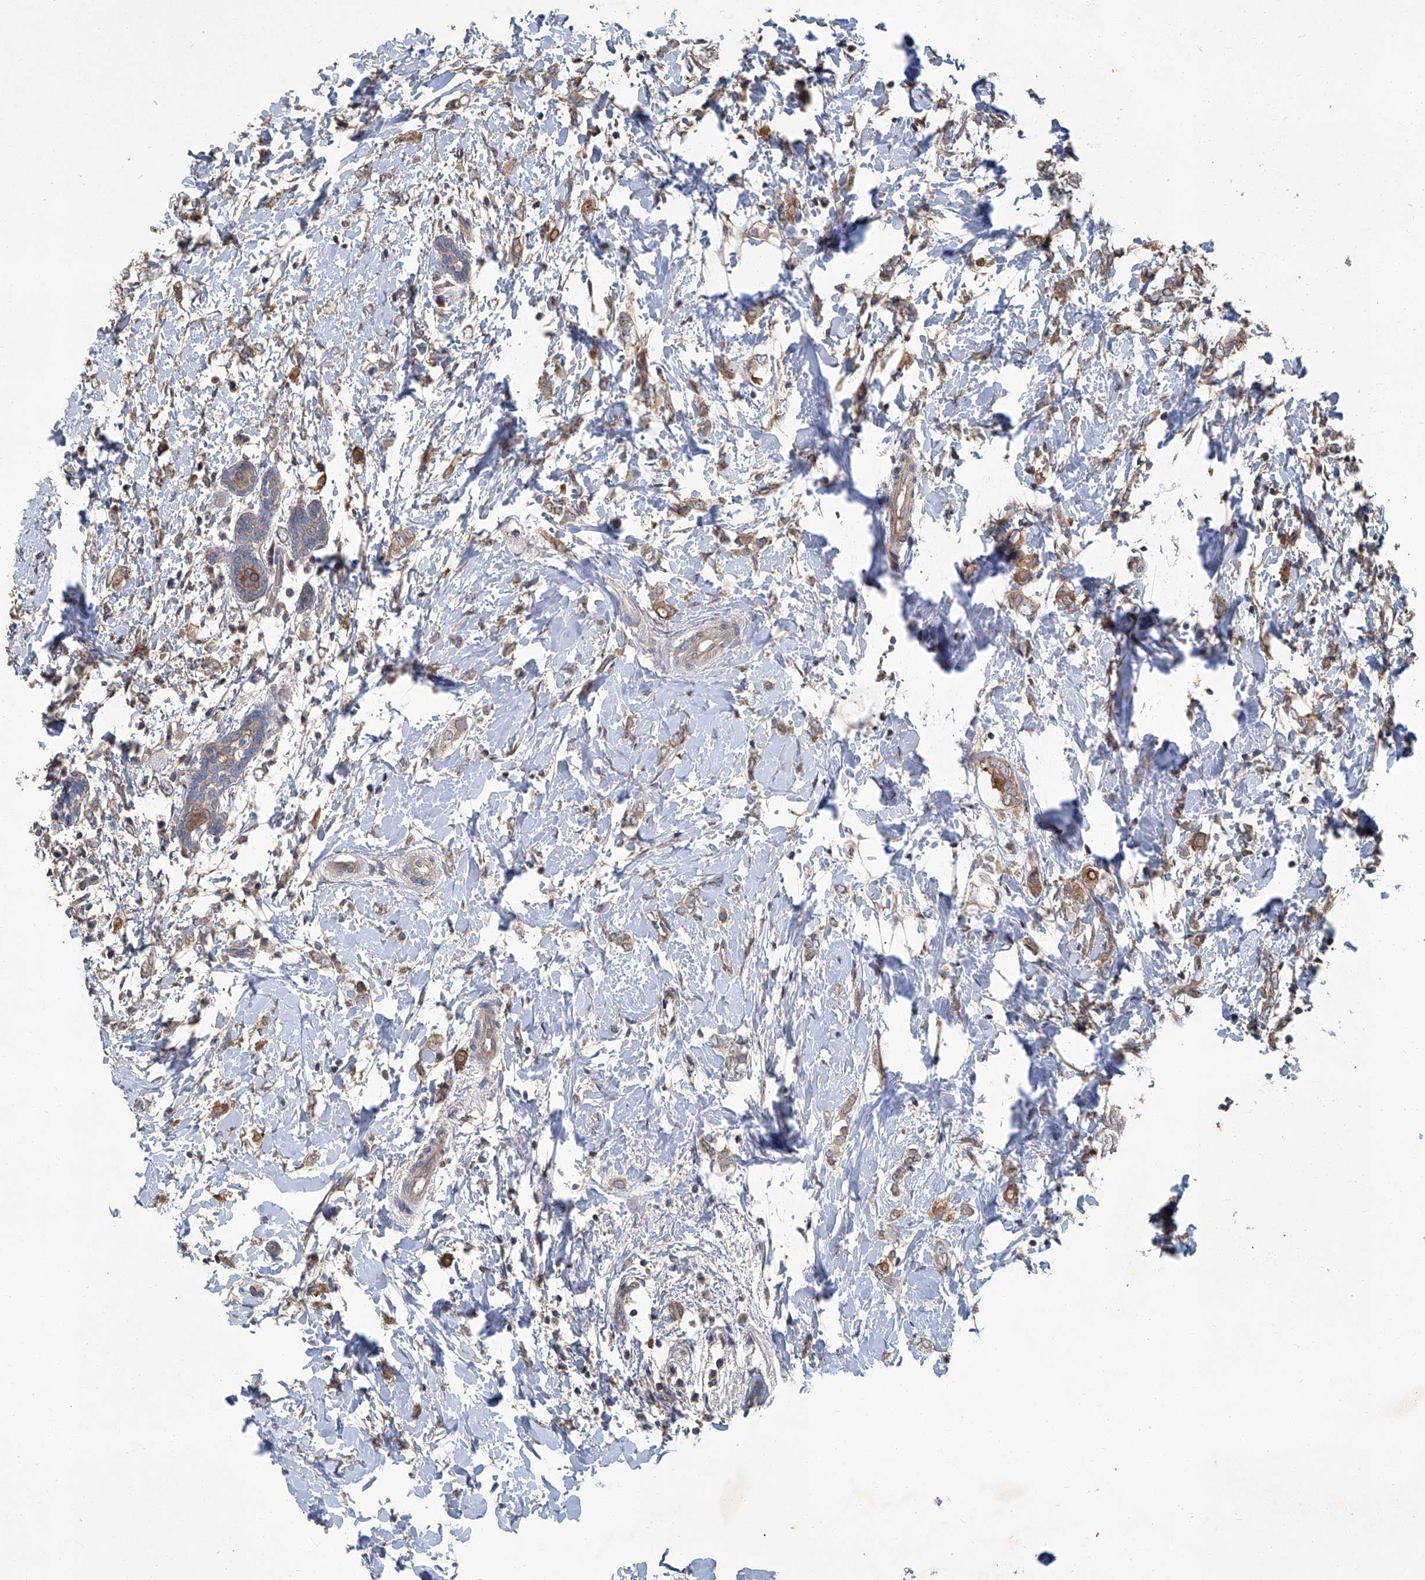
{"staining": {"intensity": "moderate", "quantity": ">75%", "location": "cytoplasmic/membranous"}, "tissue": "breast cancer", "cell_type": "Tumor cells", "image_type": "cancer", "snomed": [{"axis": "morphology", "description": "Normal tissue, NOS"}, {"axis": "morphology", "description": "Lobular carcinoma"}, {"axis": "topography", "description": "Breast"}], "caption": "IHC of human breast lobular carcinoma exhibits medium levels of moderate cytoplasmic/membranous positivity in approximately >75% of tumor cells.", "gene": "ANKRD34A", "patient": {"sex": "female", "age": 47}}